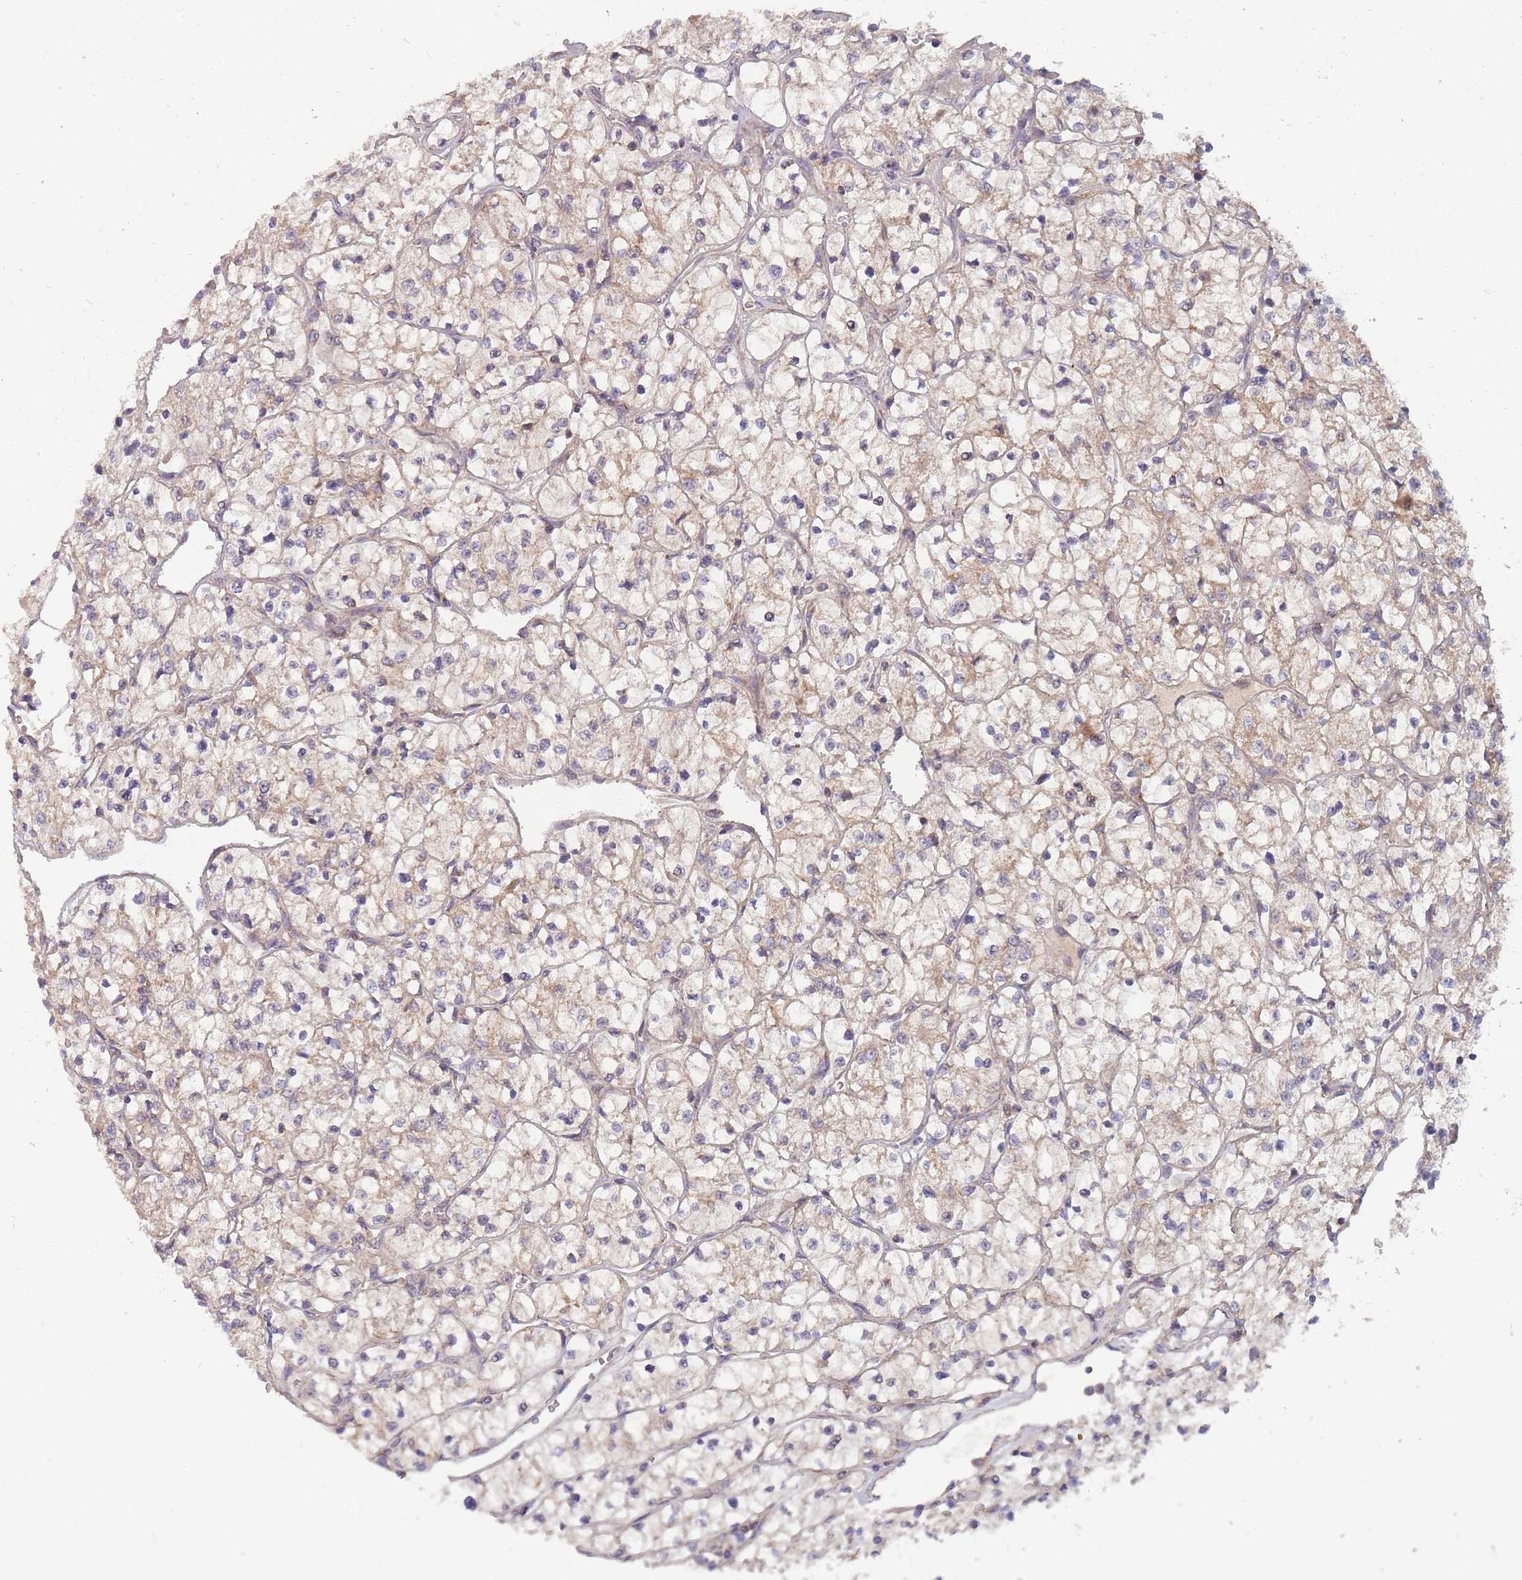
{"staining": {"intensity": "weak", "quantity": "25%-75%", "location": "cytoplasmic/membranous"}, "tissue": "renal cancer", "cell_type": "Tumor cells", "image_type": "cancer", "snomed": [{"axis": "morphology", "description": "Adenocarcinoma, NOS"}, {"axis": "topography", "description": "Kidney"}], "caption": "Renal cancer stained with a protein marker exhibits weak staining in tumor cells.", "gene": "NDUFA9", "patient": {"sex": "female", "age": 64}}